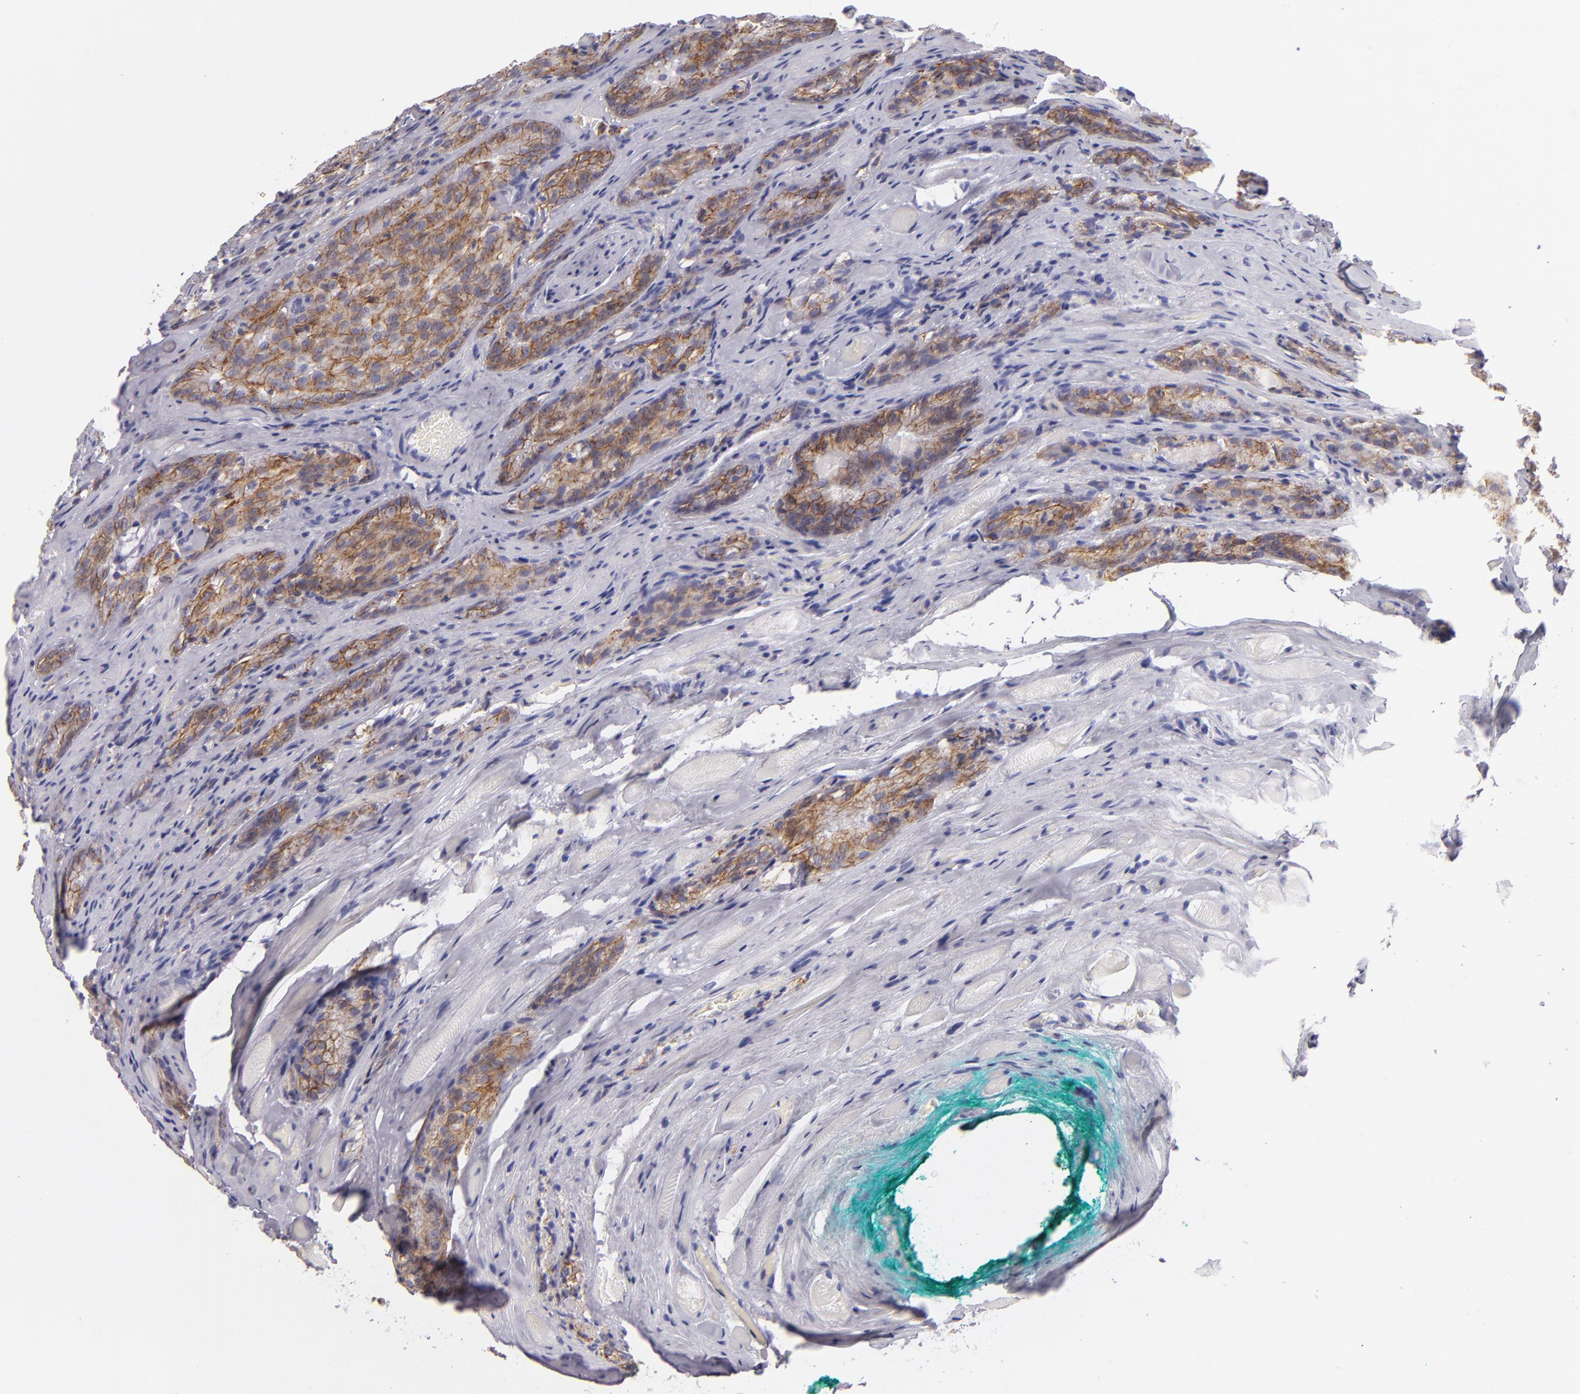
{"staining": {"intensity": "moderate", "quantity": ">75%", "location": "cytoplasmic/membranous"}, "tissue": "prostate cancer", "cell_type": "Tumor cells", "image_type": "cancer", "snomed": [{"axis": "morphology", "description": "Adenocarcinoma, Medium grade"}, {"axis": "topography", "description": "Prostate"}], "caption": "Adenocarcinoma (medium-grade) (prostate) tissue demonstrates moderate cytoplasmic/membranous expression in about >75% of tumor cells (brown staining indicates protein expression, while blue staining denotes nuclei).", "gene": "CDH3", "patient": {"sex": "male", "age": 60}}